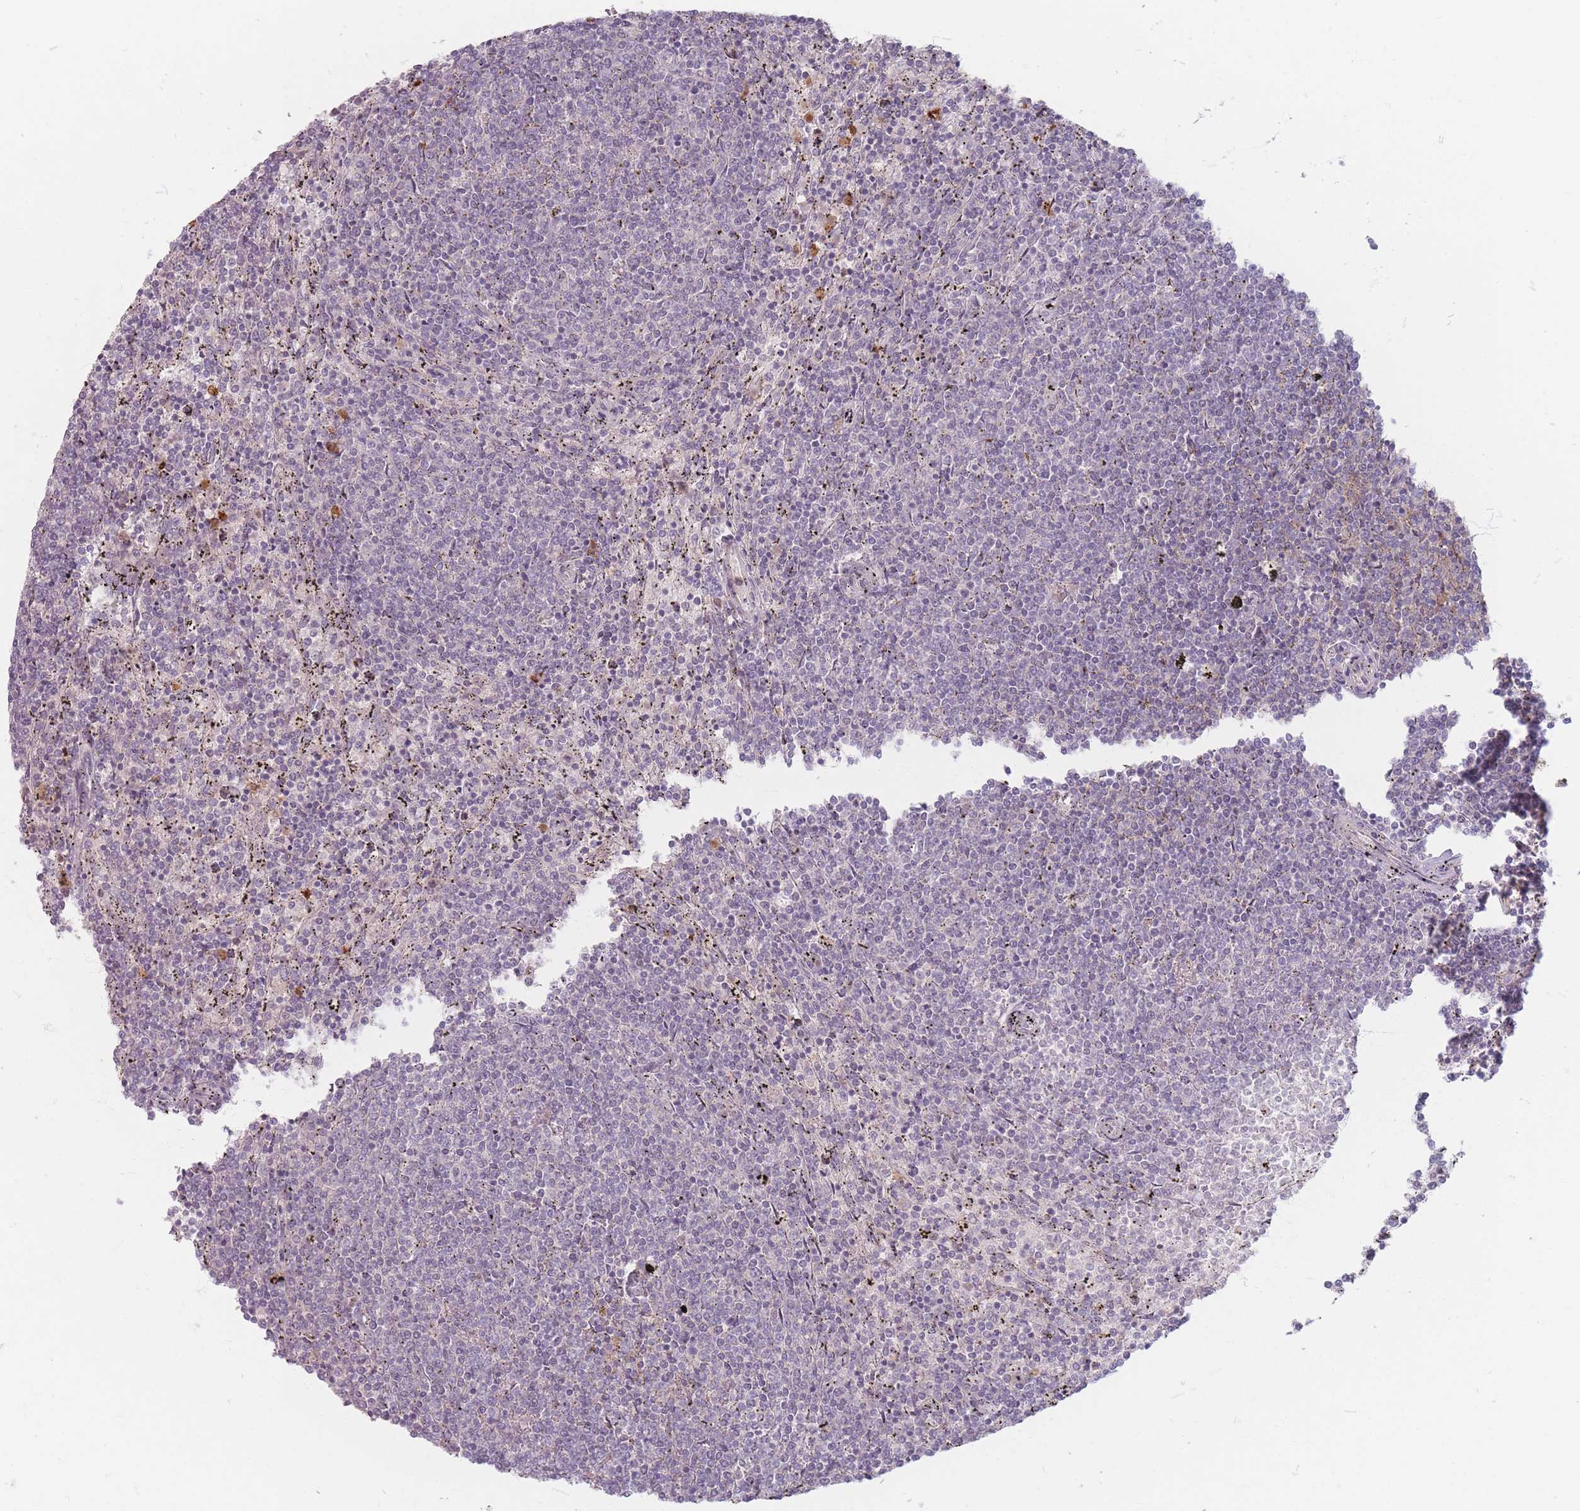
{"staining": {"intensity": "negative", "quantity": "none", "location": "none"}, "tissue": "lymphoma", "cell_type": "Tumor cells", "image_type": "cancer", "snomed": [{"axis": "morphology", "description": "Malignant lymphoma, non-Hodgkin's type, Low grade"}, {"axis": "topography", "description": "Spleen"}], "caption": "Protein analysis of lymphoma exhibits no significant staining in tumor cells. (IHC, brightfield microscopy, high magnification).", "gene": "CHCHD7", "patient": {"sex": "female", "age": 50}}